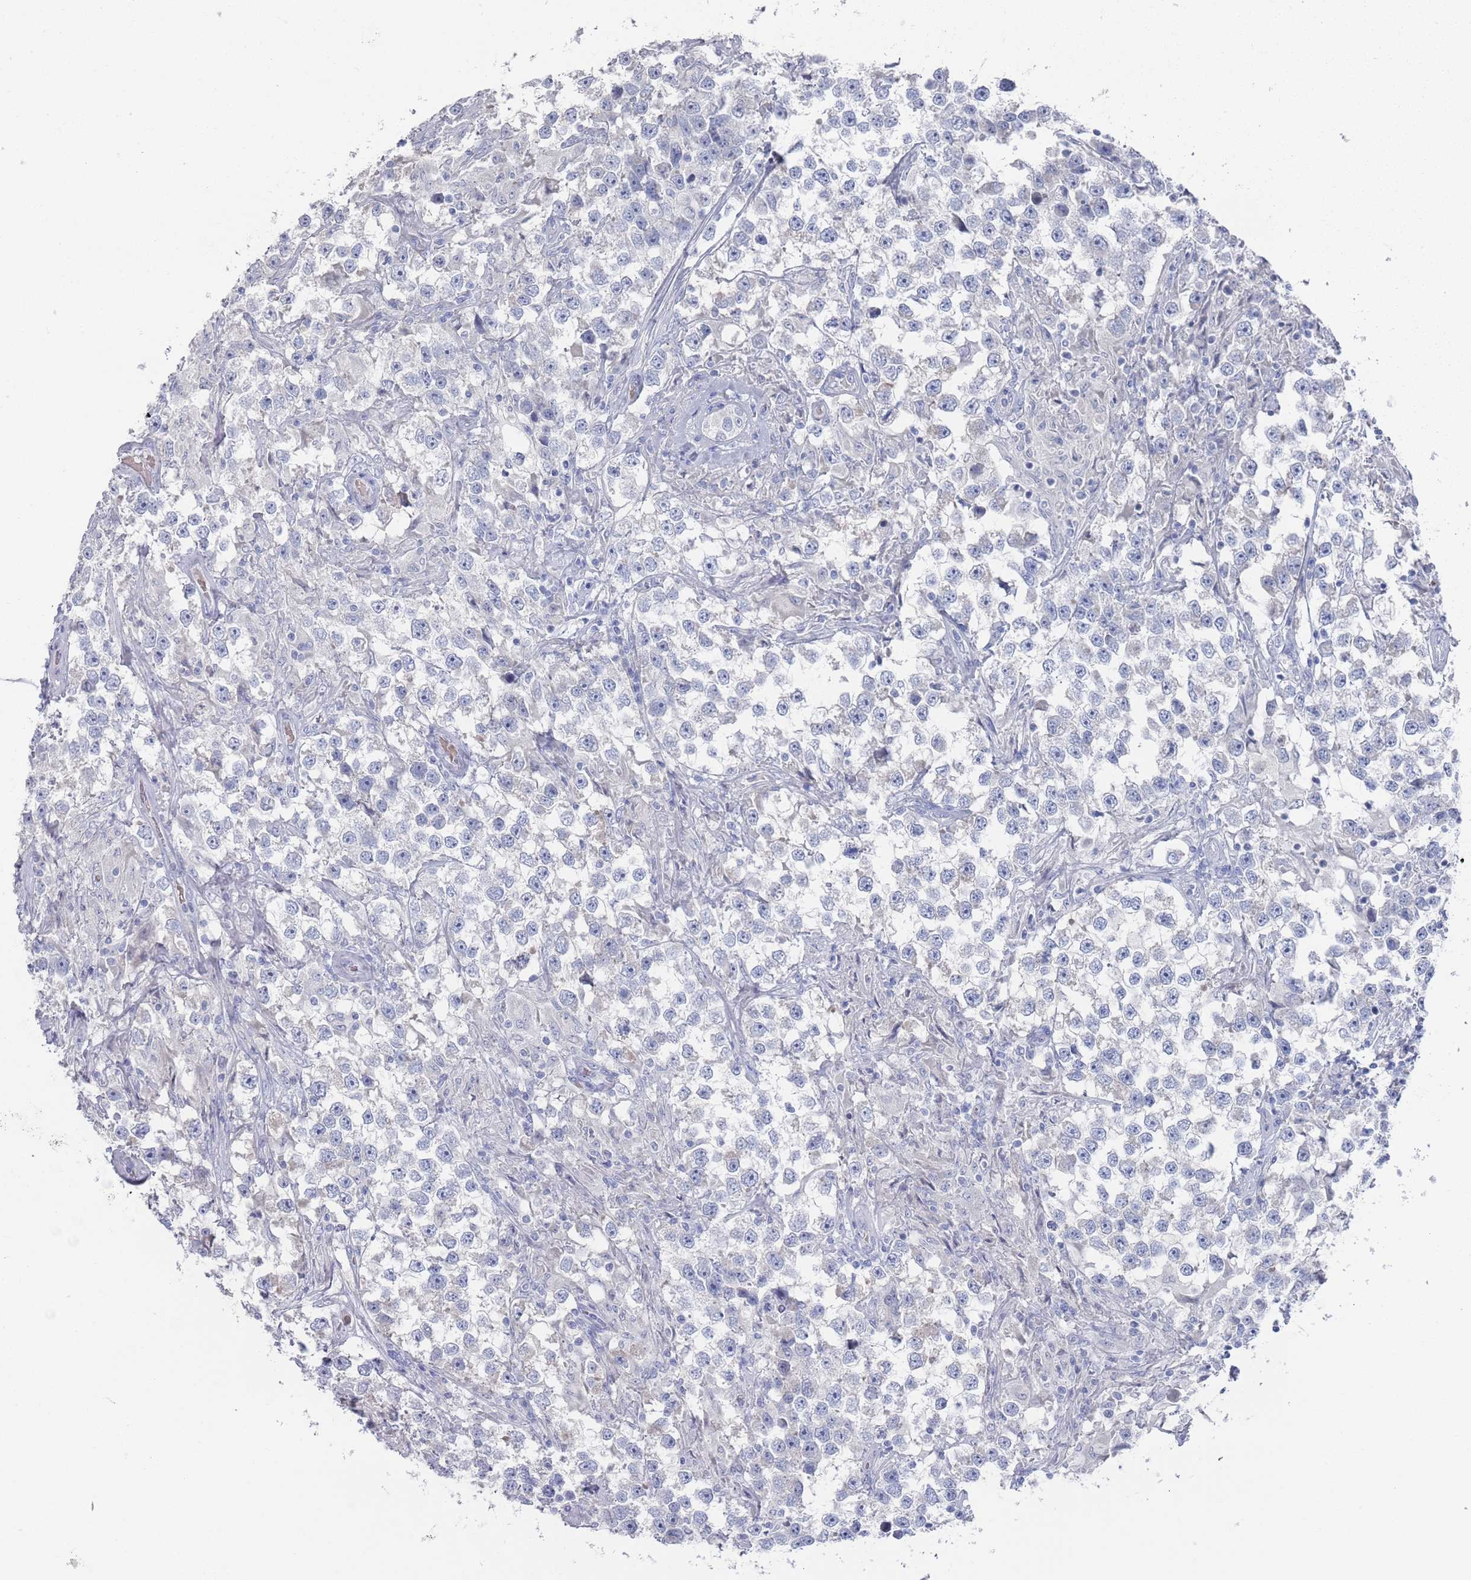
{"staining": {"intensity": "negative", "quantity": "none", "location": "none"}, "tissue": "testis cancer", "cell_type": "Tumor cells", "image_type": "cancer", "snomed": [{"axis": "morphology", "description": "Seminoma, NOS"}, {"axis": "topography", "description": "Testis"}], "caption": "Immunohistochemical staining of testis seminoma displays no significant staining in tumor cells.", "gene": "TMCO3", "patient": {"sex": "male", "age": 46}}